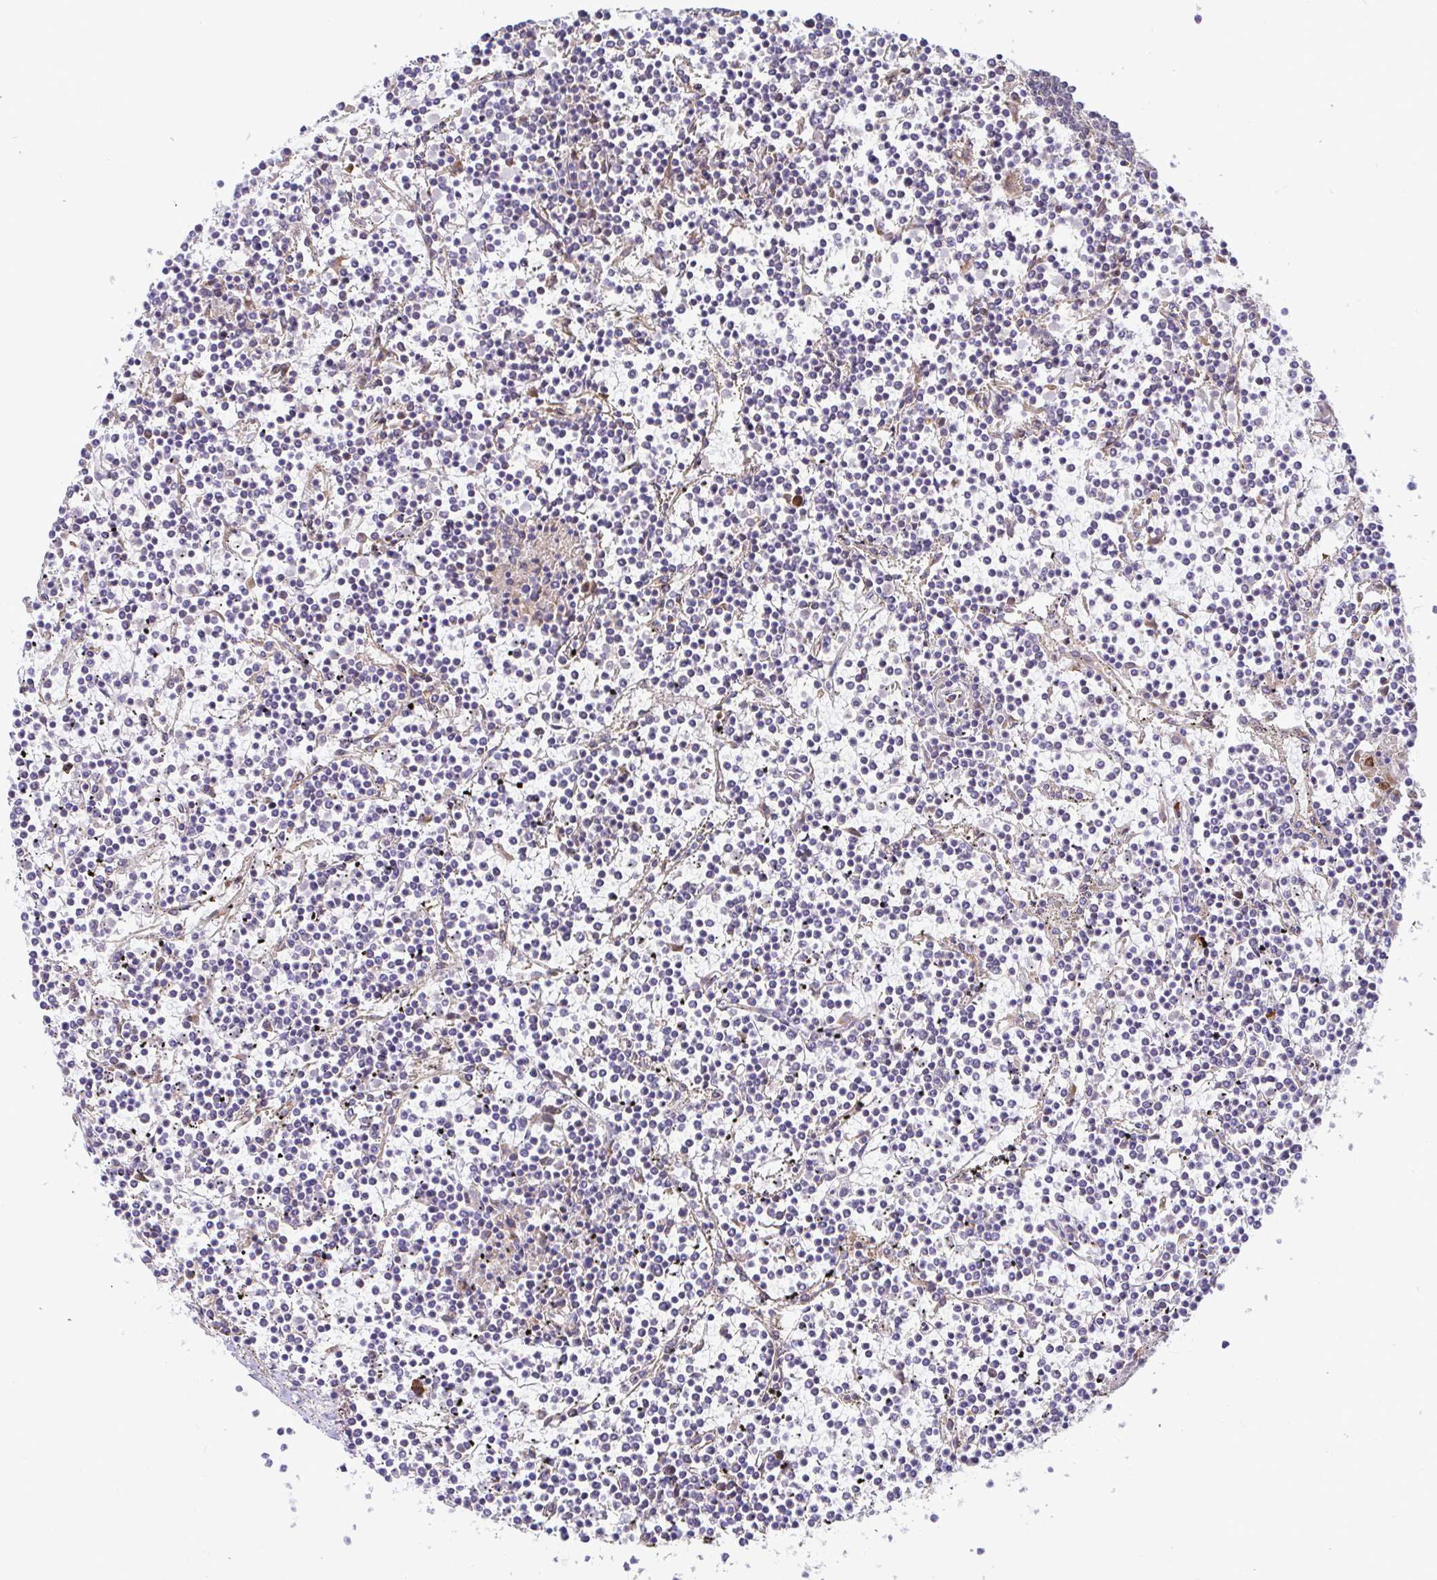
{"staining": {"intensity": "negative", "quantity": "none", "location": "none"}, "tissue": "lymphoma", "cell_type": "Tumor cells", "image_type": "cancer", "snomed": [{"axis": "morphology", "description": "Malignant lymphoma, non-Hodgkin's type, Low grade"}, {"axis": "topography", "description": "Spleen"}], "caption": "This micrograph is of low-grade malignant lymphoma, non-Hodgkin's type stained with immunohistochemistry (IHC) to label a protein in brown with the nuclei are counter-stained blue. There is no expression in tumor cells.", "gene": "ELP1", "patient": {"sex": "female", "age": 19}}